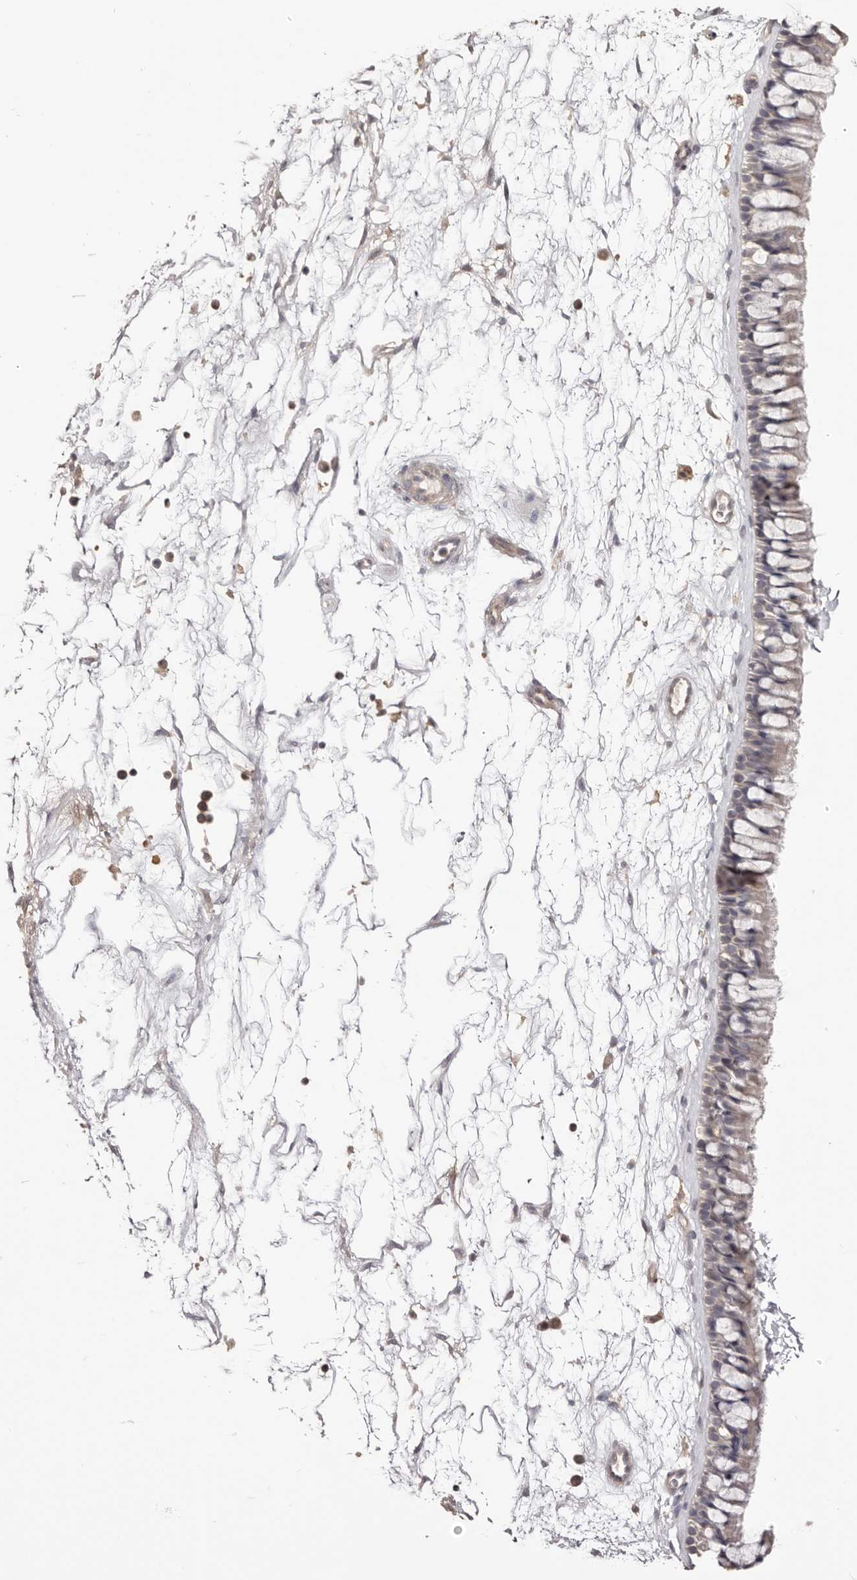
{"staining": {"intensity": "weak", "quantity": "25%-75%", "location": "cytoplasmic/membranous"}, "tissue": "nasopharynx", "cell_type": "Respiratory epithelial cells", "image_type": "normal", "snomed": [{"axis": "morphology", "description": "Normal tissue, NOS"}, {"axis": "topography", "description": "Nasopharynx"}], "caption": "High-power microscopy captured an immunohistochemistry photomicrograph of benign nasopharynx, revealing weak cytoplasmic/membranous expression in about 25%-75% of respiratory epithelial cells. Using DAB (3,3'-diaminobenzidine) (brown) and hematoxylin (blue) stains, captured at high magnification using brightfield microscopy.", "gene": "KCNJ8", "patient": {"sex": "male", "age": 64}}